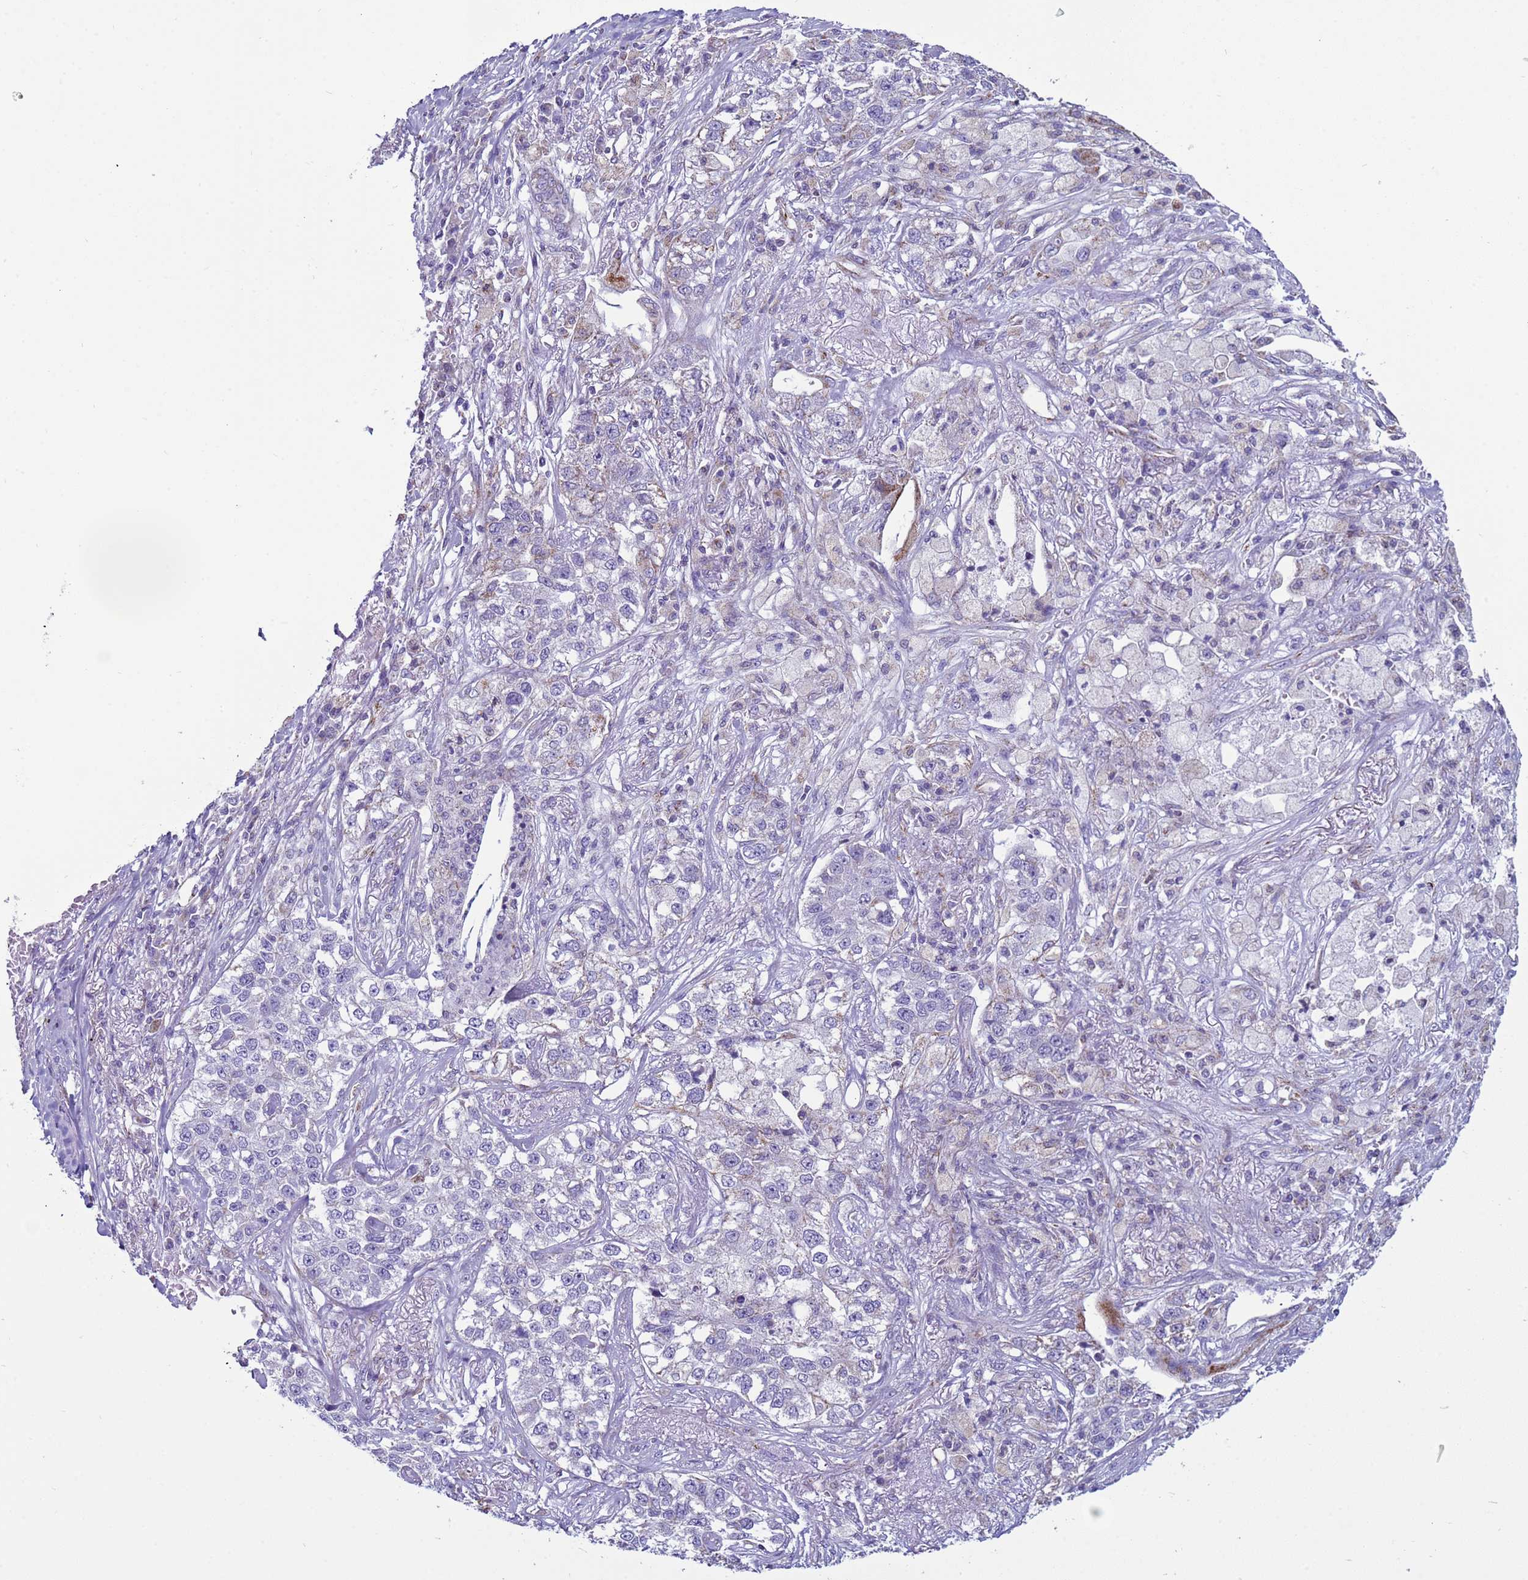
{"staining": {"intensity": "negative", "quantity": "none", "location": "none"}, "tissue": "lung cancer", "cell_type": "Tumor cells", "image_type": "cancer", "snomed": [{"axis": "morphology", "description": "Adenocarcinoma, NOS"}, {"axis": "topography", "description": "Lung"}], "caption": "This is an immunohistochemistry (IHC) photomicrograph of lung cancer. There is no staining in tumor cells.", "gene": "NCALD", "patient": {"sex": "male", "age": 49}}